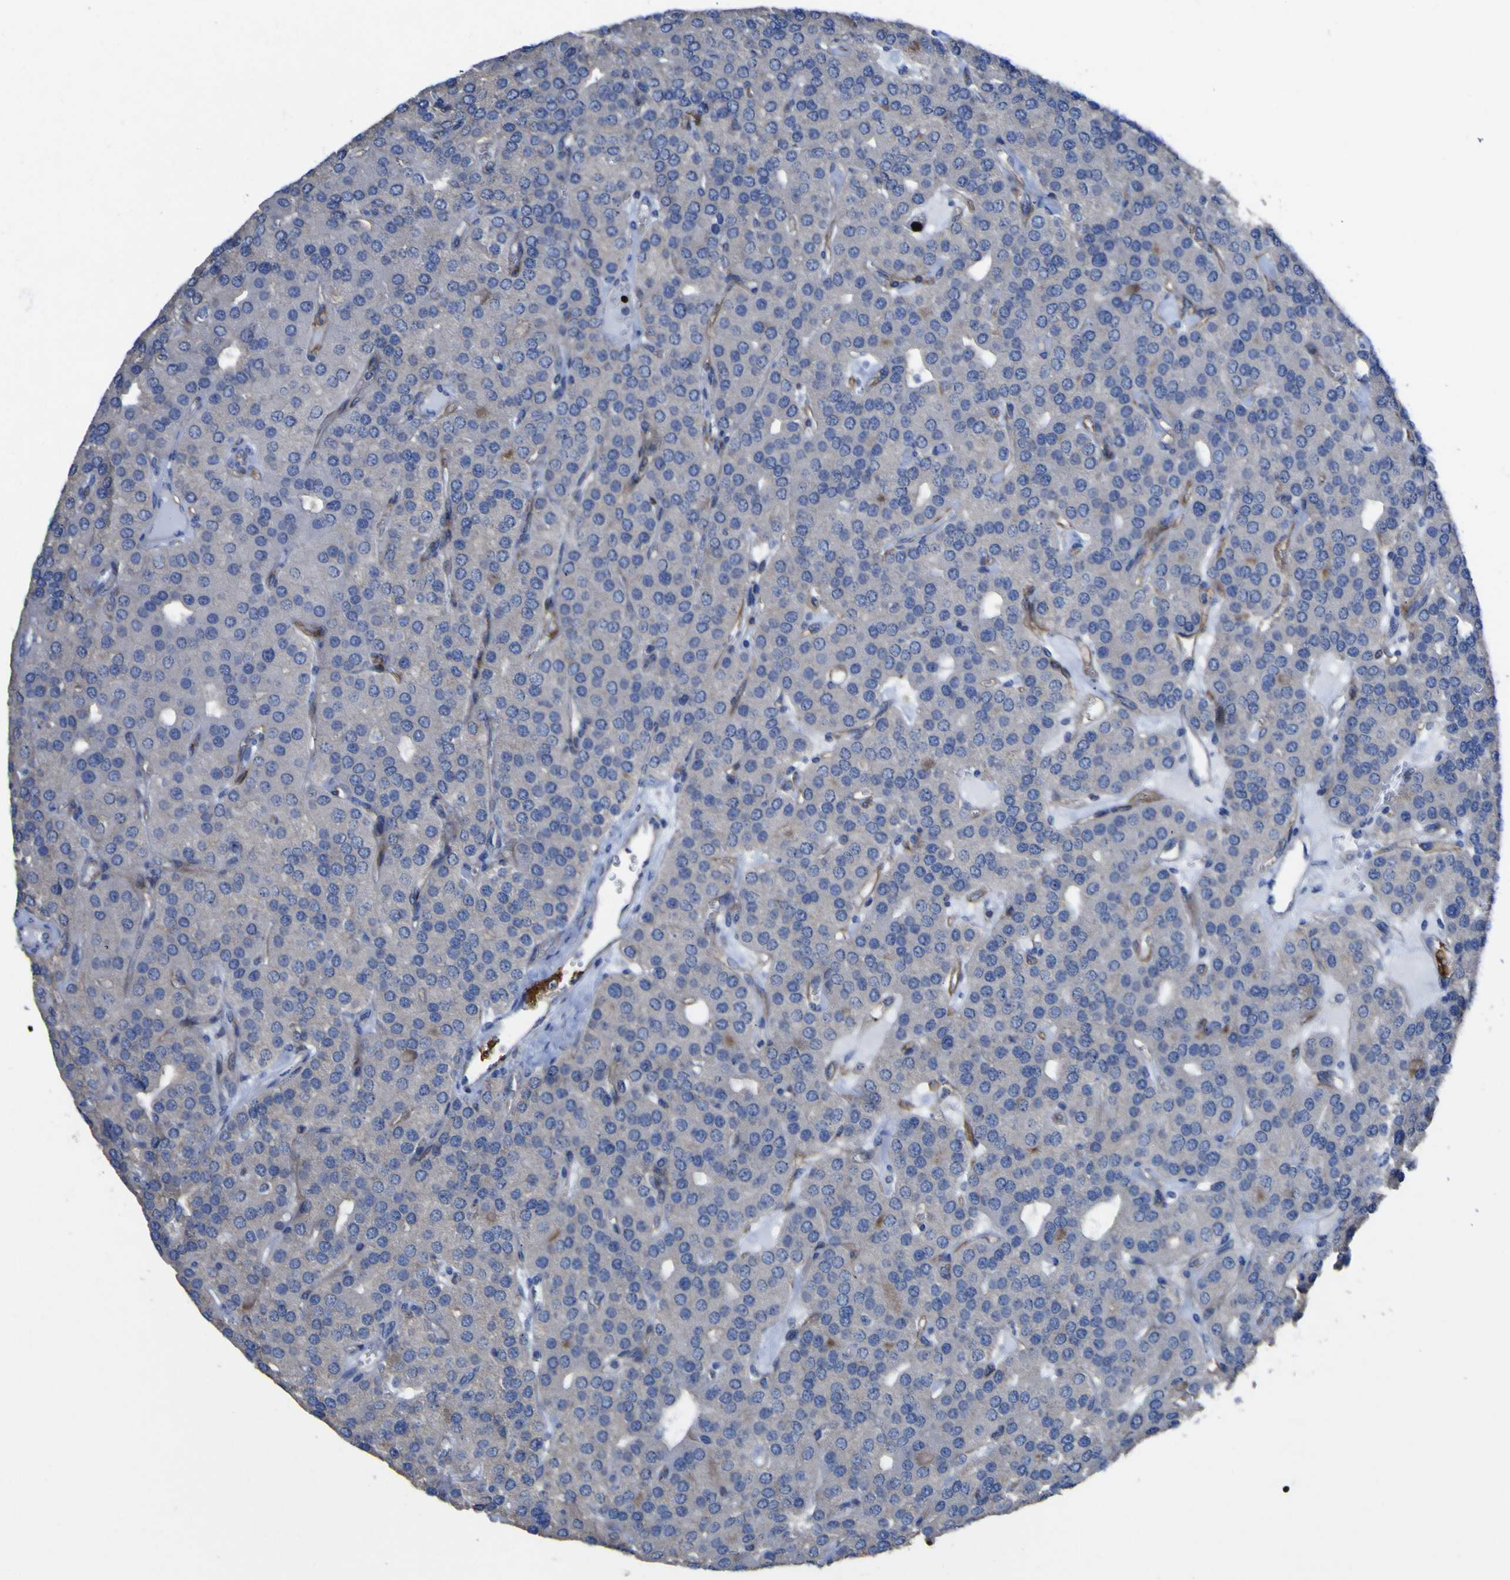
{"staining": {"intensity": "weak", "quantity": "<25%", "location": "cytoplasmic/membranous"}, "tissue": "parathyroid gland", "cell_type": "Glandular cells", "image_type": "normal", "snomed": [{"axis": "morphology", "description": "Normal tissue, NOS"}, {"axis": "morphology", "description": "Adenoma, NOS"}, {"axis": "topography", "description": "Parathyroid gland"}], "caption": "A high-resolution image shows immunohistochemistry (IHC) staining of unremarkable parathyroid gland, which demonstrates no significant staining in glandular cells.", "gene": "AGO4", "patient": {"sex": "female", "age": 86}}